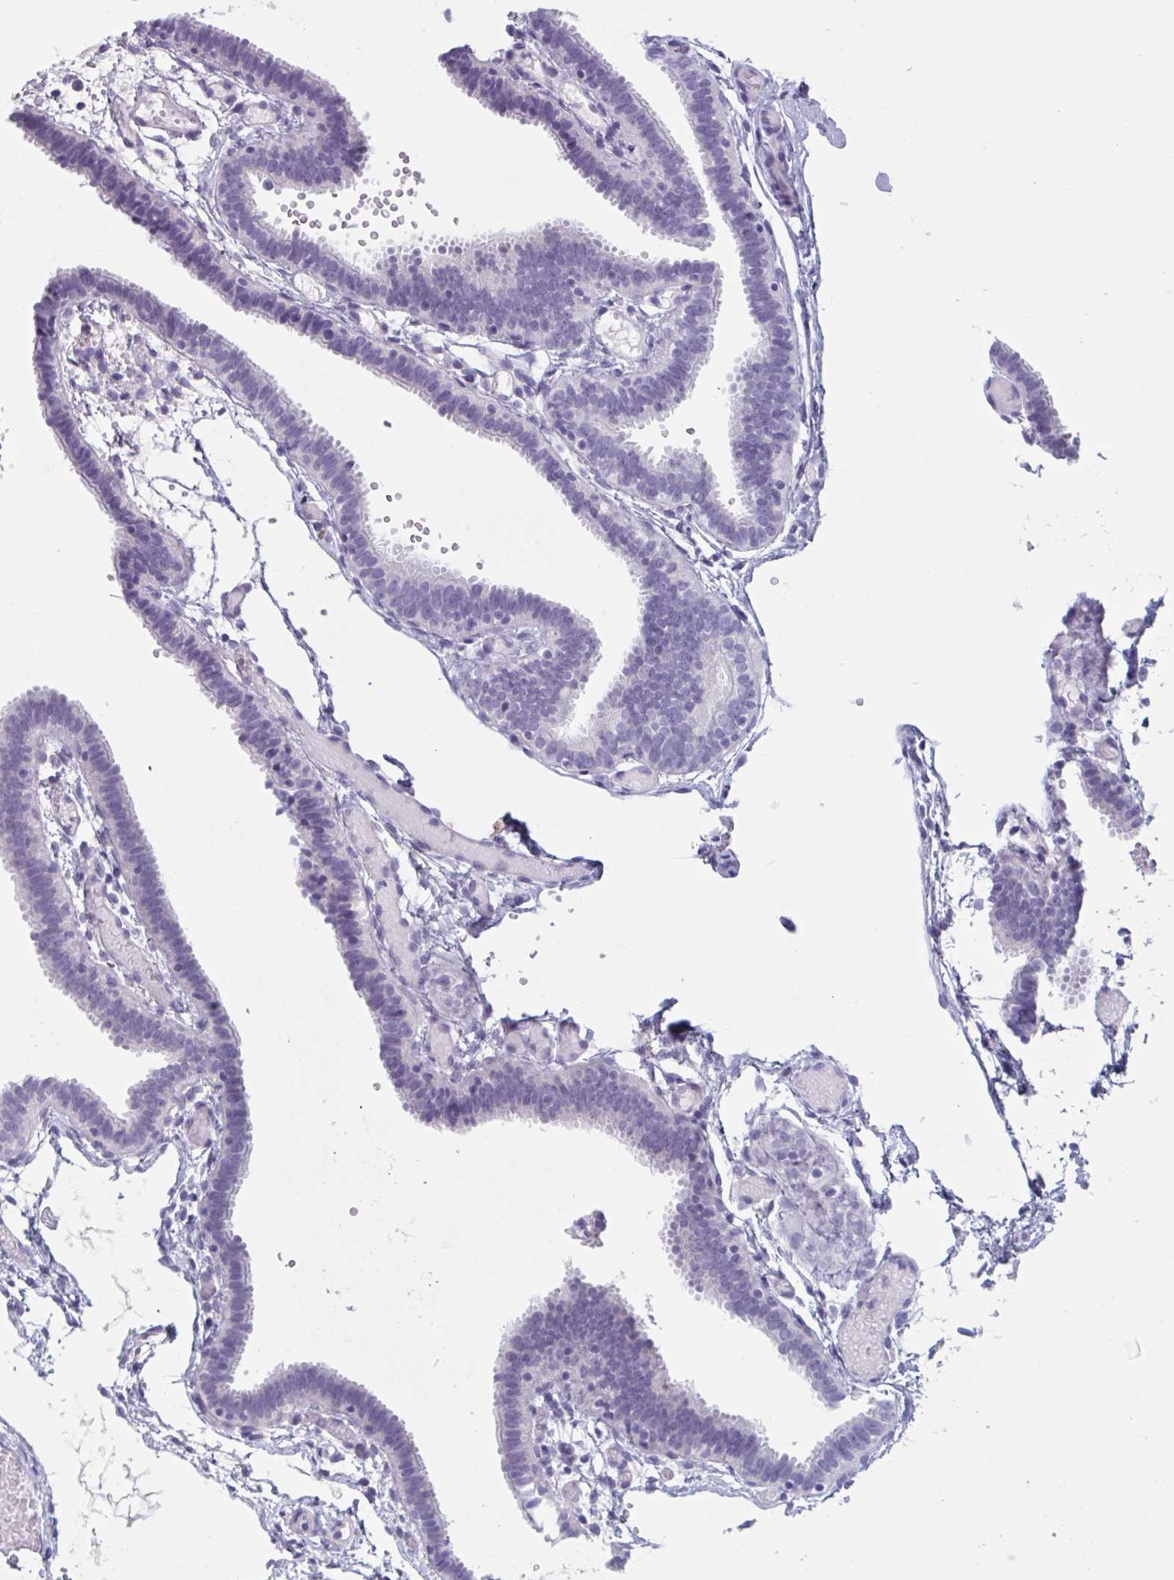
{"staining": {"intensity": "negative", "quantity": "none", "location": "none"}, "tissue": "fallopian tube", "cell_type": "Glandular cells", "image_type": "normal", "snomed": [{"axis": "morphology", "description": "Normal tissue, NOS"}, {"axis": "topography", "description": "Fallopian tube"}], "caption": "IHC of unremarkable human fallopian tube exhibits no positivity in glandular cells.", "gene": "HSD11B2", "patient": {"sex": "female", "age": 37}}